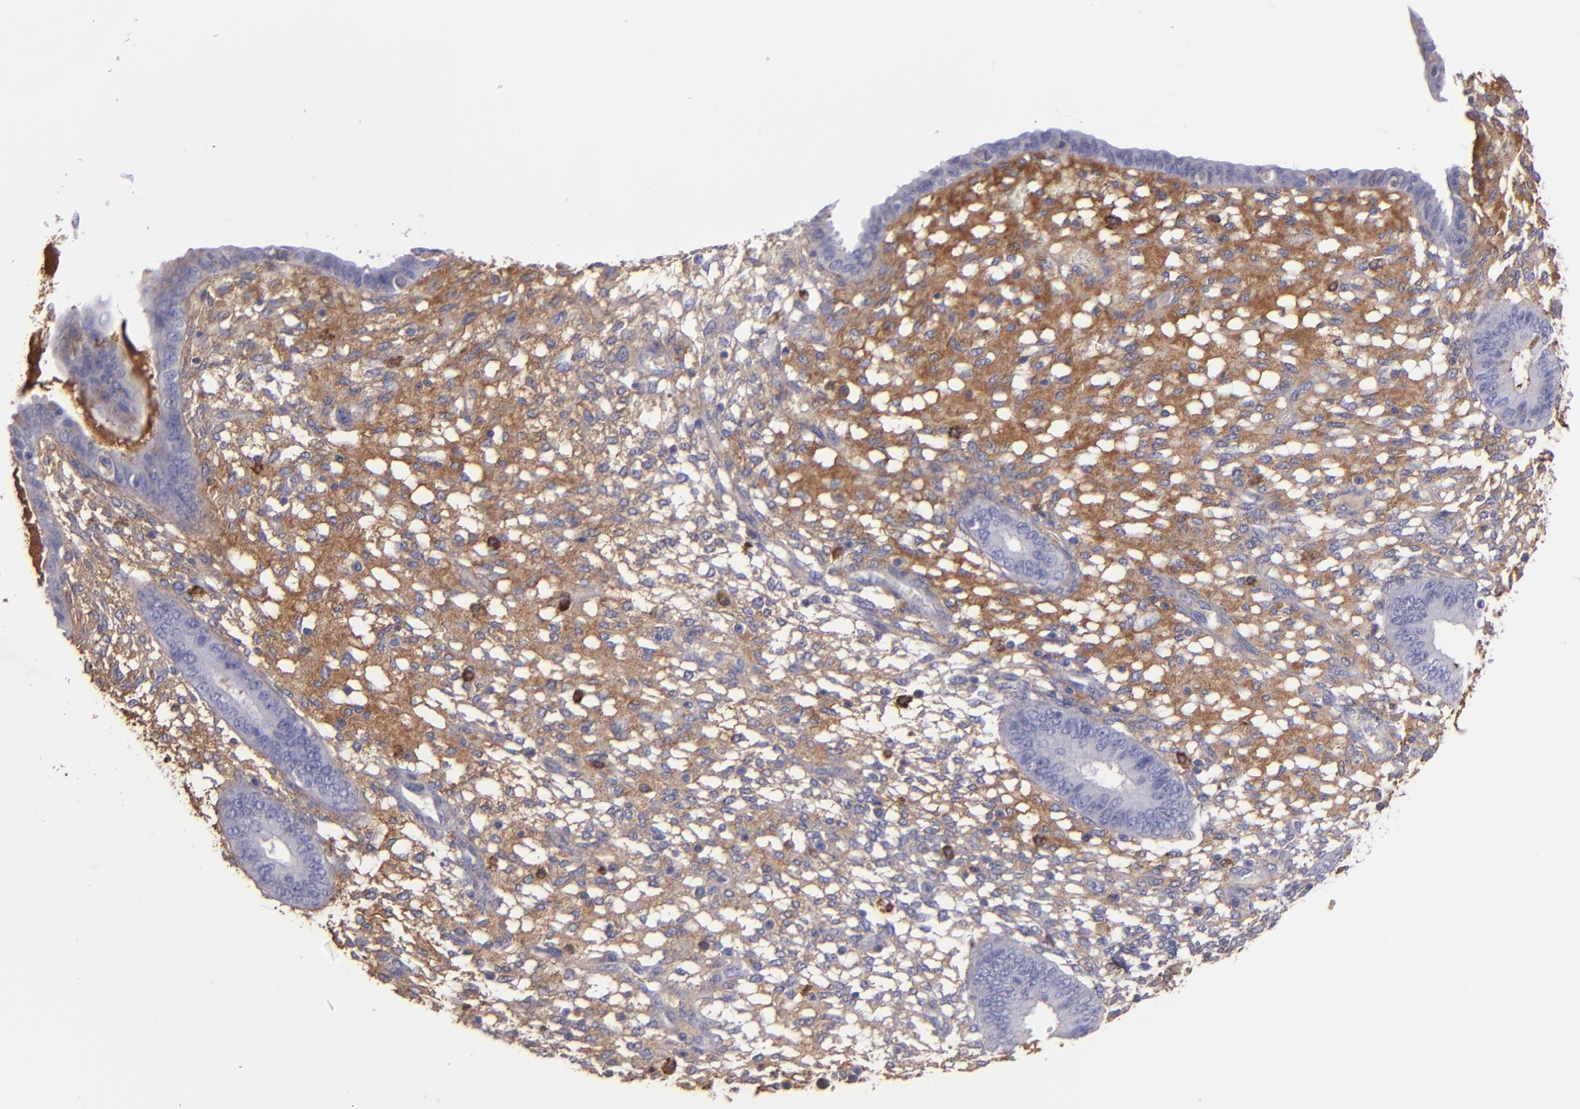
{"staining": {"intensity": "weak", "quantity": "25%-75%", "location": "cytoplasmic/membranous"}, "tissue": "endometrium", "cell_type": "Cells in endometrial stroma", "image_type": "normal", "snomed": [{"axis": "morphology", "description": "Normal tissue, NOS"}, {"axis": "topography", "description": "Endometrium"}], "caption": "Immunohistochemistry image of unremarkable endometrium: endometrium stained using IHC shows low levels of weak protein expression localized specifically in the cytoplasmic/membranous of cells in endometrial stroma, appearing as a cytoplasmic/membranous brown color.", "gene": "C1QA", "patient": {"sex": "female", "age": 42}}